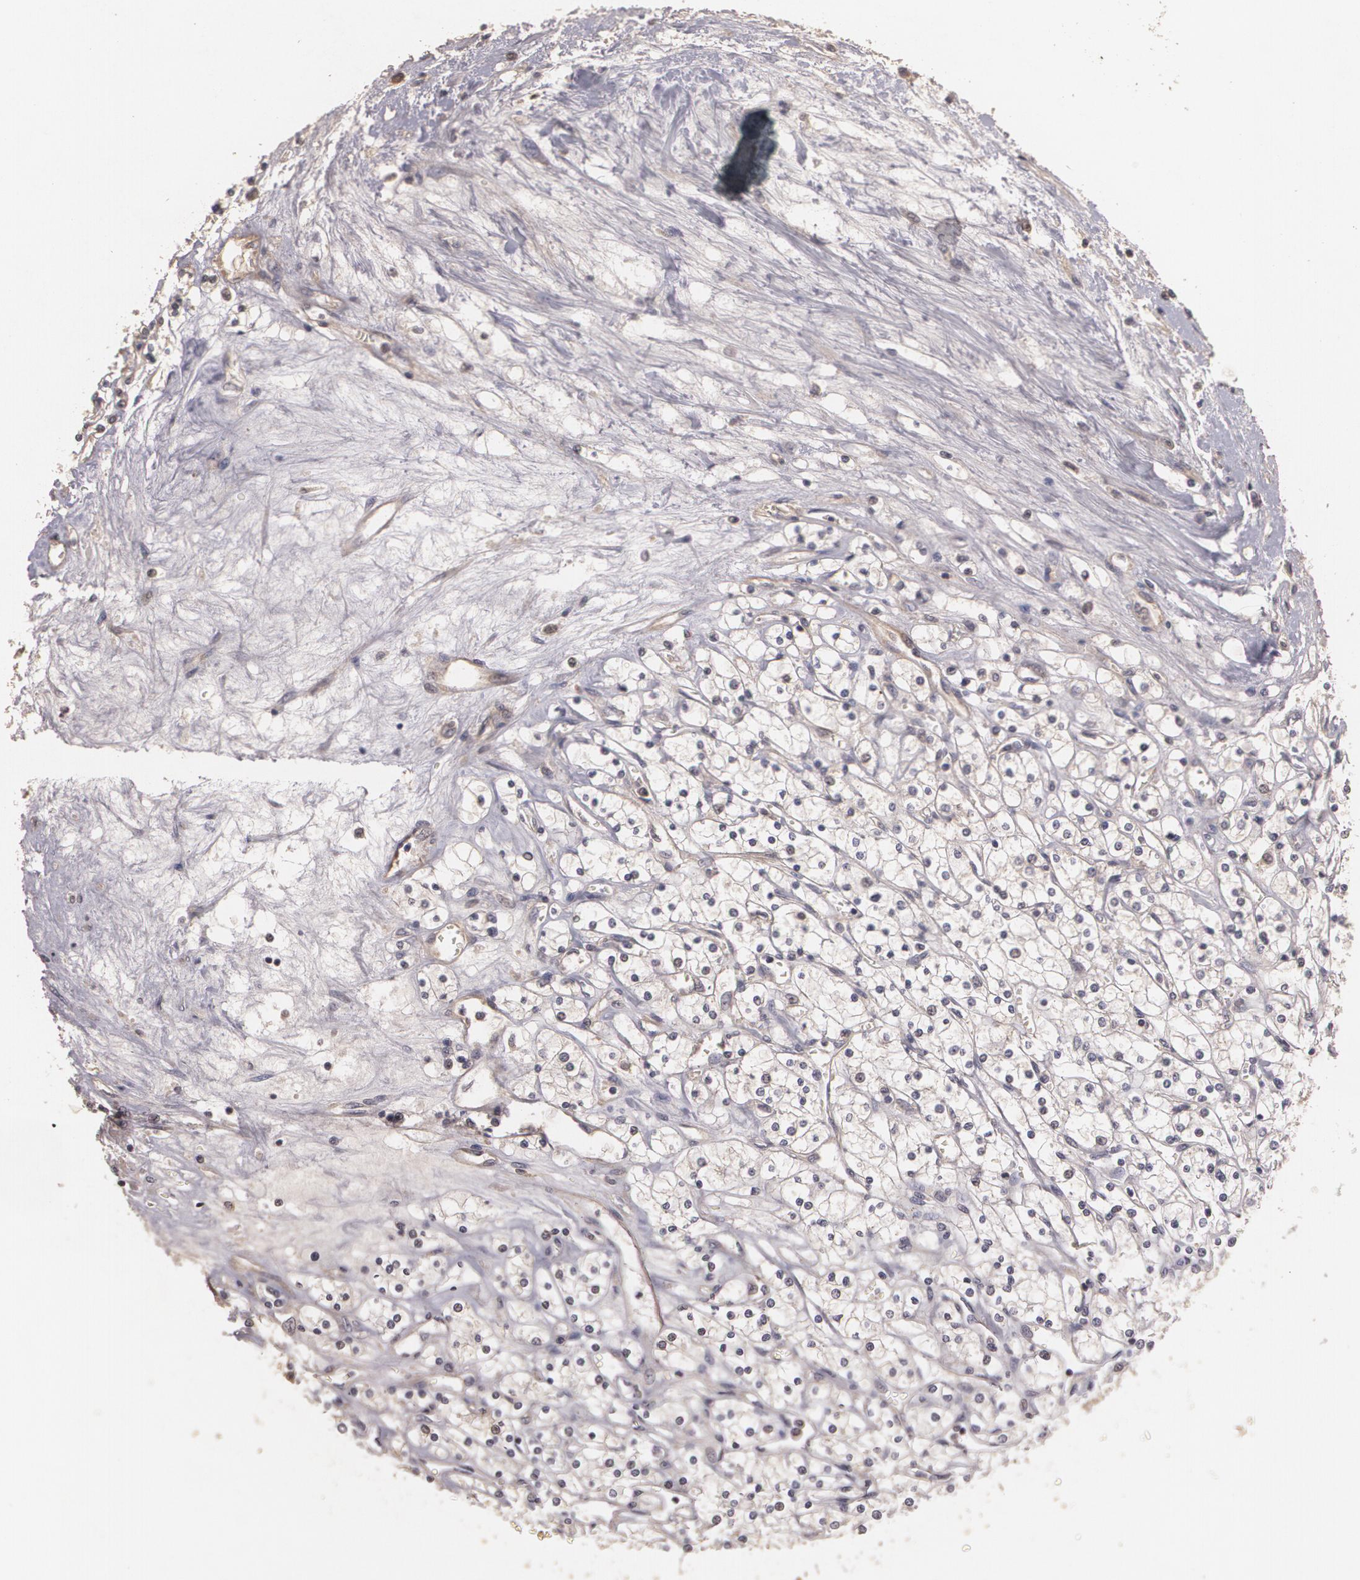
{"staining": {"intensity": "weak", "quantity": "<25%", "location": "cytoplasmic/membranous,nuclear"}, "tissue": "renal cancer", "cell_type": "Tumor cells", "image_type": "cancer", "snomed": [{"axis": "morphology", "description": "Adenocarcinoma, NOS"}, {"axis": "topography", "description": "Kidney"}], "caption": "The photomicrograph displays no significant positivity in tumor cells of renal adenocarcinoma.", "gene": "BRCA1", "patient": {"sex": "male", "age": 61}}